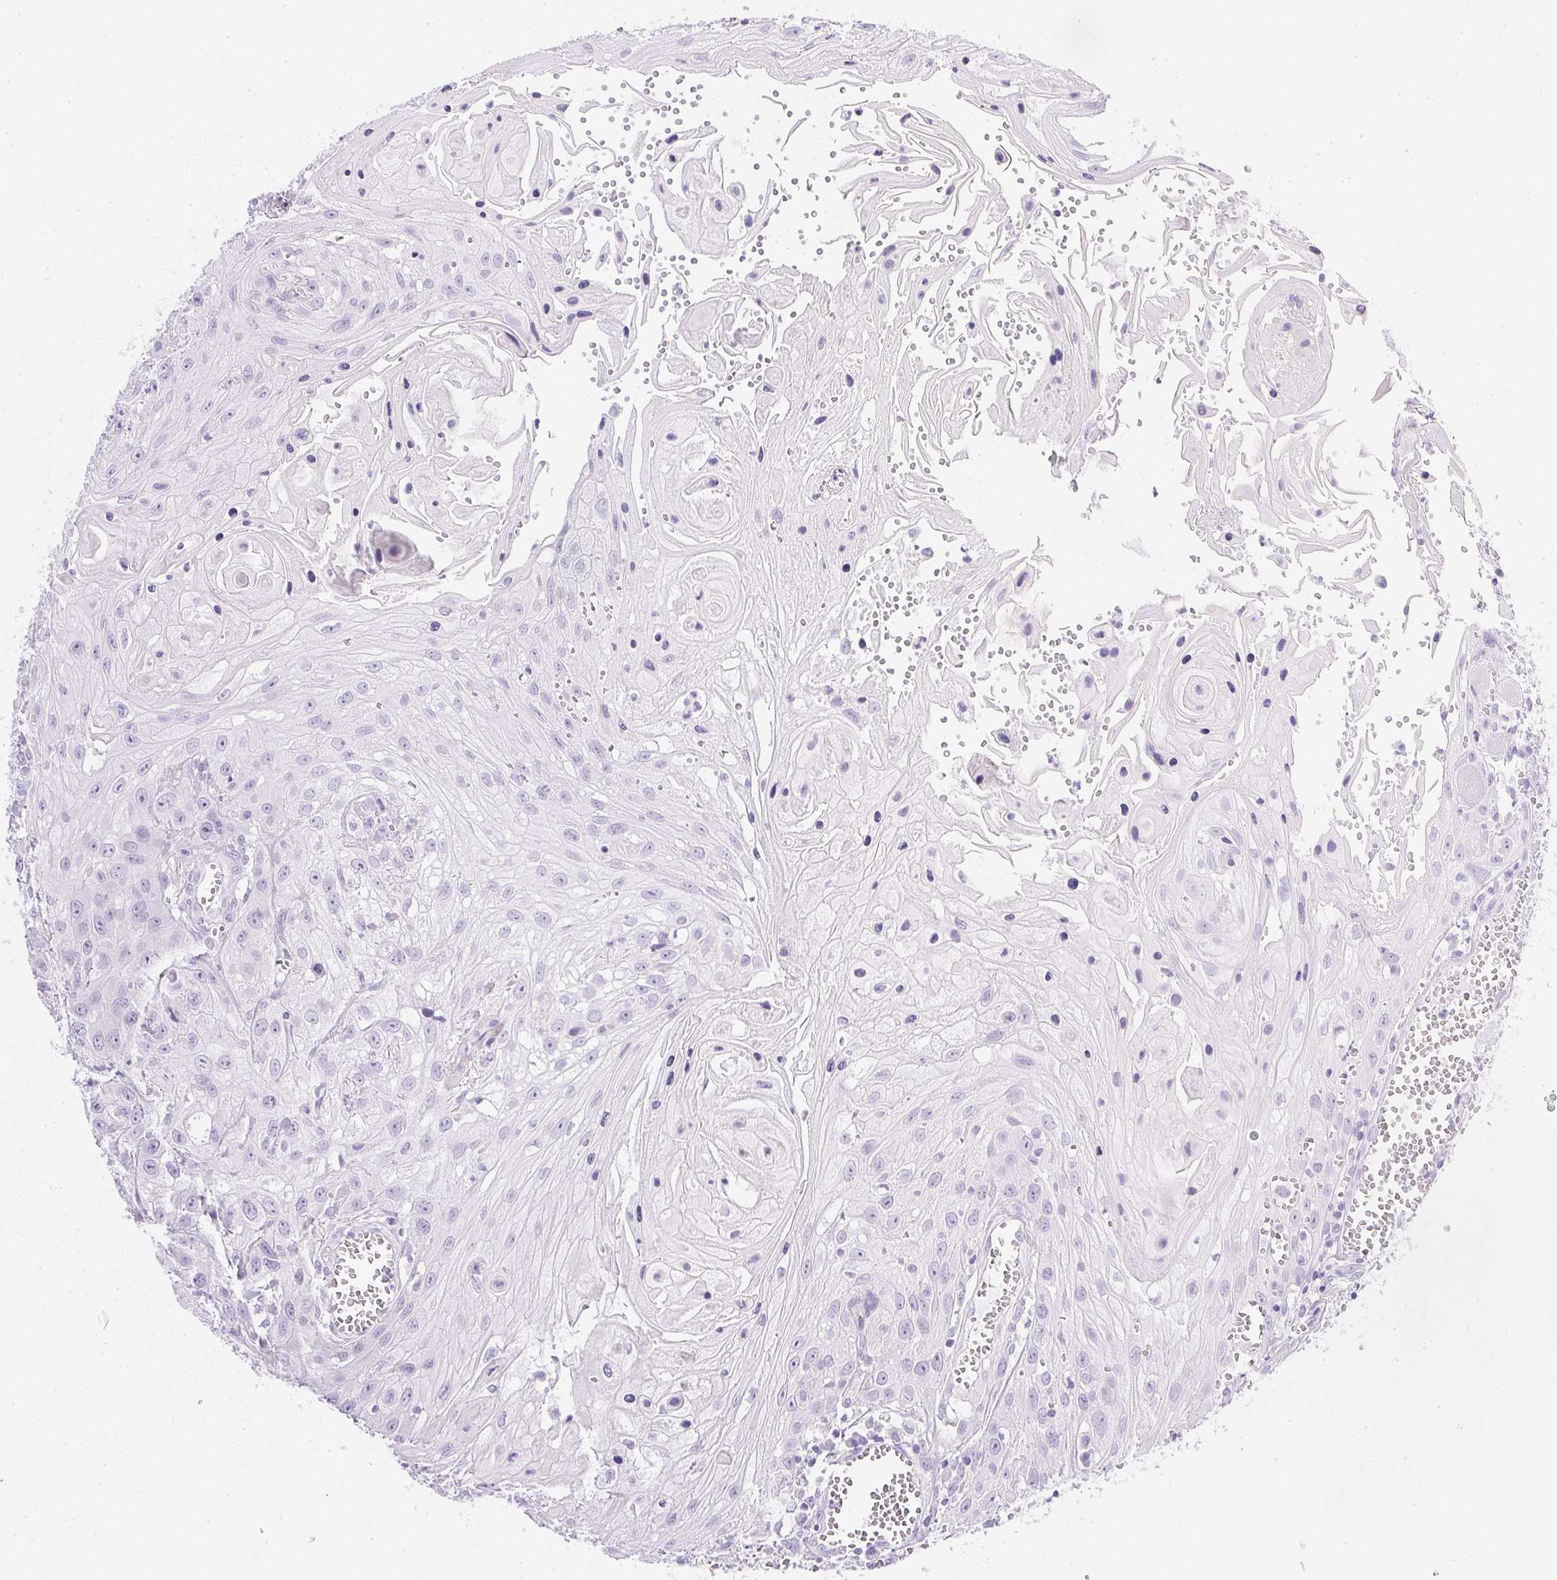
{"staining": {"intensity": "negative", "quantity": "none", "location": "none"}, "tissue": "head and neck cancer", "cell_type": "Tumor cells", "image_type": "cancer", "snomed": [{"axis": "morphology", "description": "Squamous cell carcinoma, NOS"}, {"axis": "topography", "description": "Oral tissue"}, {"axis": "topography", "description": "Head-Neck"}], "caption": "Tumor cells show no significant positivity in squamous cell carcinoma (head and neck). (Stains: DAB immunohistochemistry with hematoxylin counter stain, Microscopy: brightfield microscopy at high magnification).", "gene": "CPB1", "patient": {"sex": "male", "age": 58}}